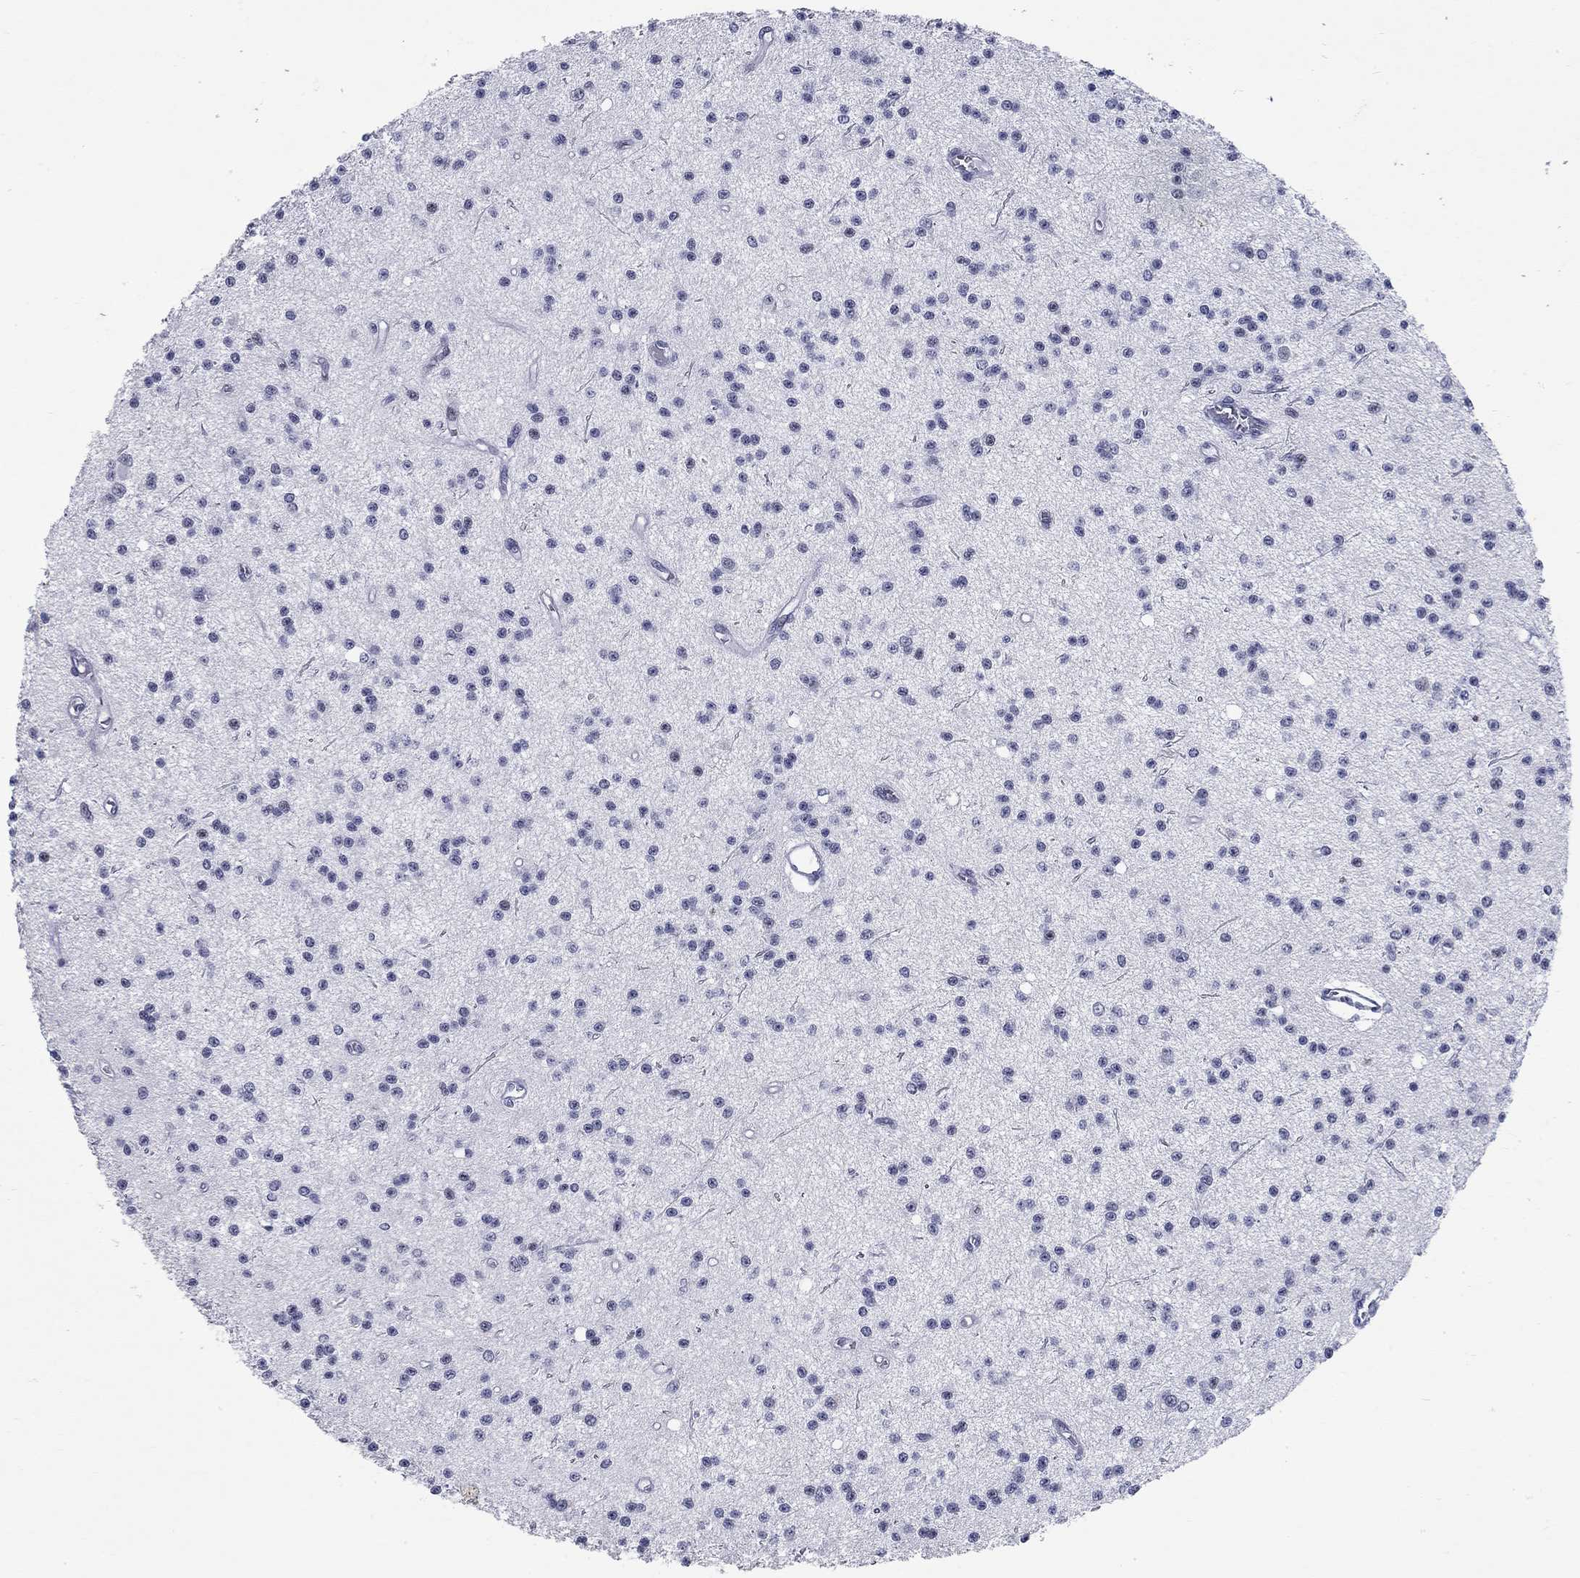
{"staining": {"intensity": "negative", "quantity": "none", "location": "none"}, "tissue": "glioma", "cell_type": "Tumor cells", "image_type": "cancer", "snomed": [{"axis": "morphology", "description": "Glioma, malignant, Low grade"}, {"axis": "topography", "description": "Brain"}], "caption": "This is an immunohistochemistry (IHC) photomicrograph of human glioma. There is no staining in tumor cells.", "gene": "ASF1B", "patient": {"sex": "male", "age": 27}}